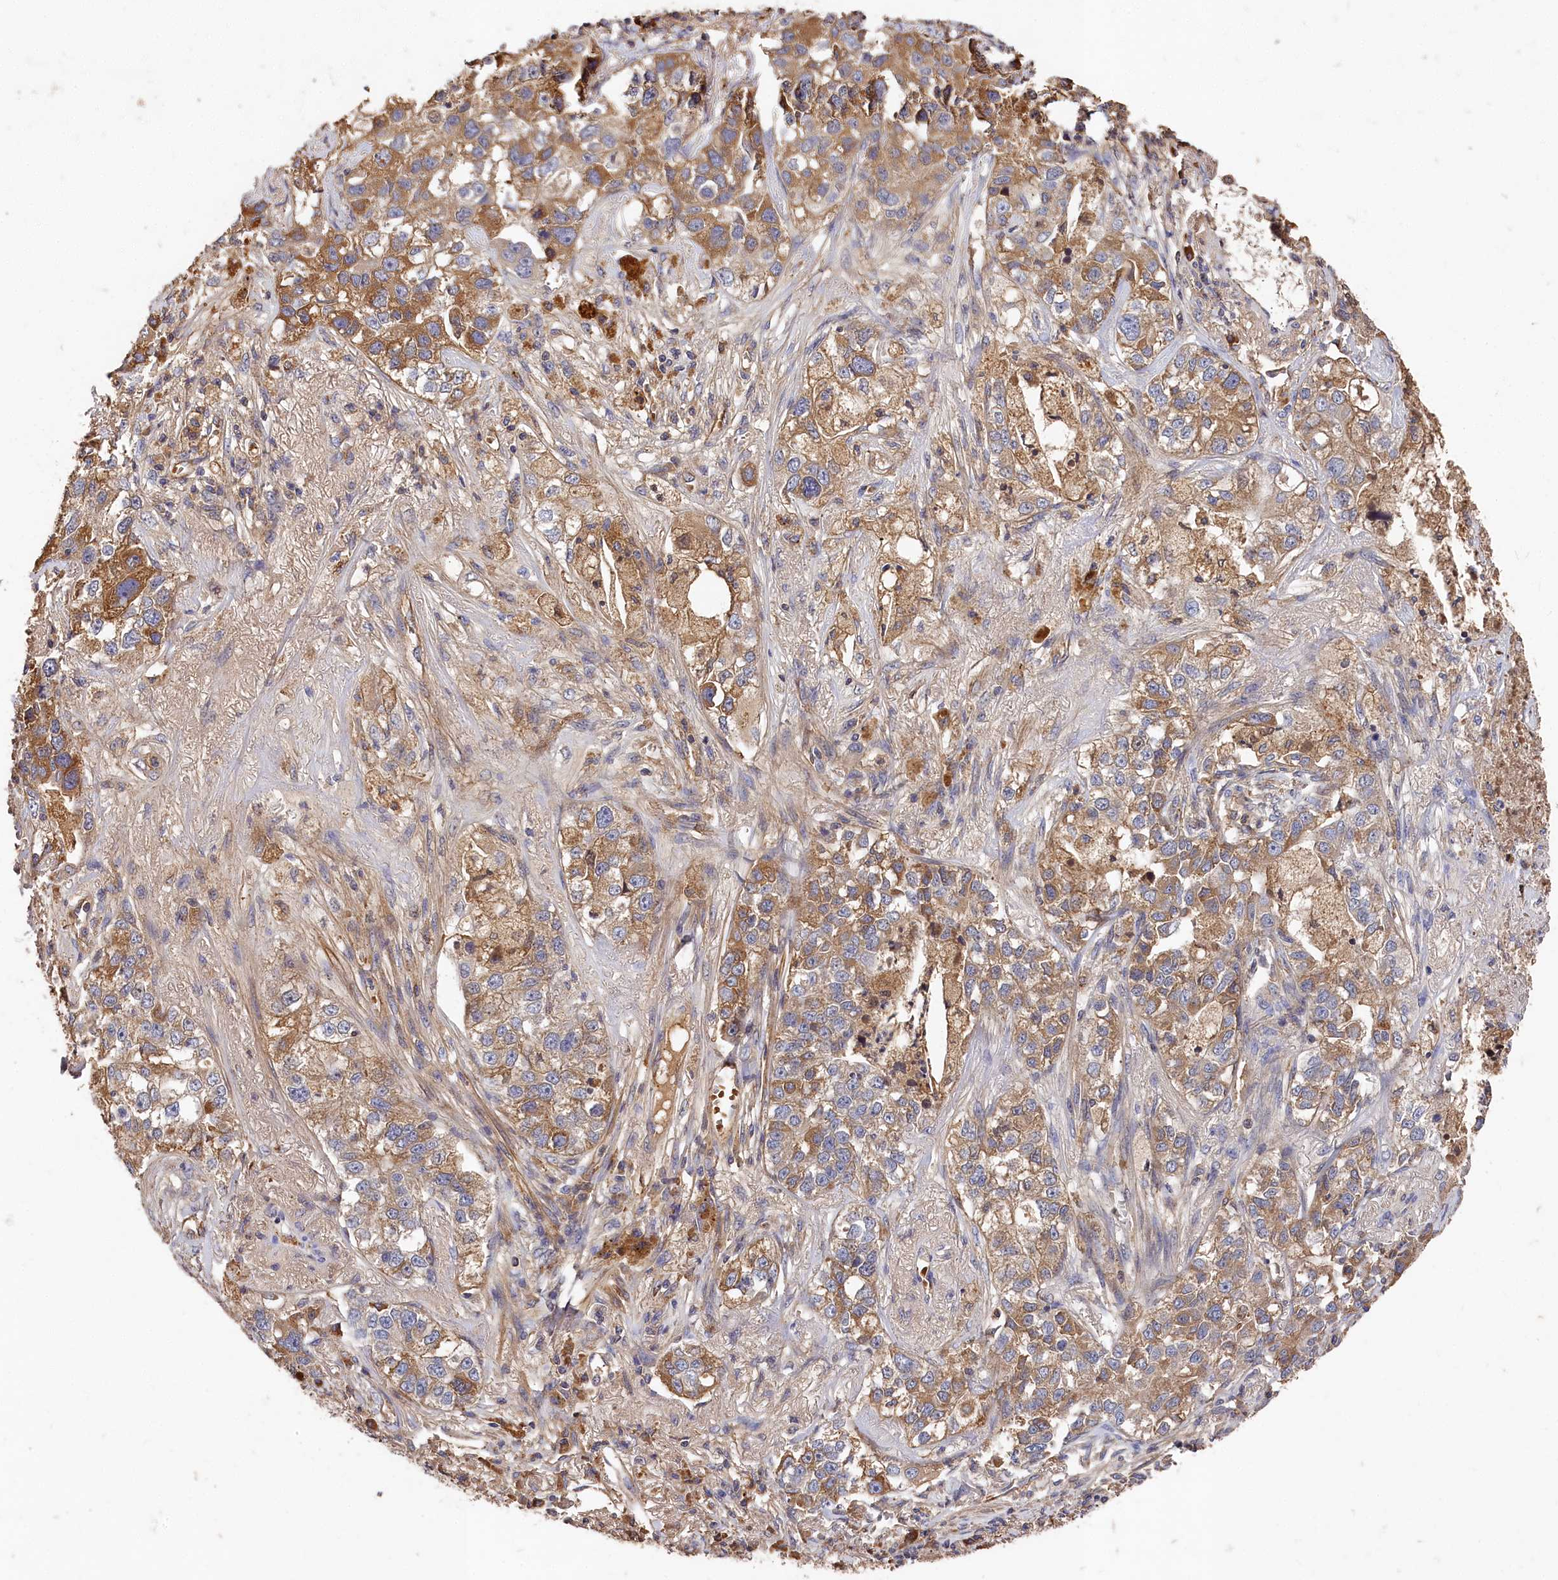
{"staining": {"intensity": "moderate", "quantity": "25%-75%", "location": "cytoplasmic/membranous"}, "tissue": "lung cancer", "cell_type": "Tumor cells", "image_type": "cancer", "snomed": [{"axis": "morphology", "description": "Adenocarcinoma, NOS"}, {"axis": "topography", "description": "Lung"}], "caption": "Human lung cancer (adenocarcinoma) stained with a protein marker shows moderate staining in tumor cells.", "gene": "DHRS11", "patient": {"sex": "male", "age": 49}}